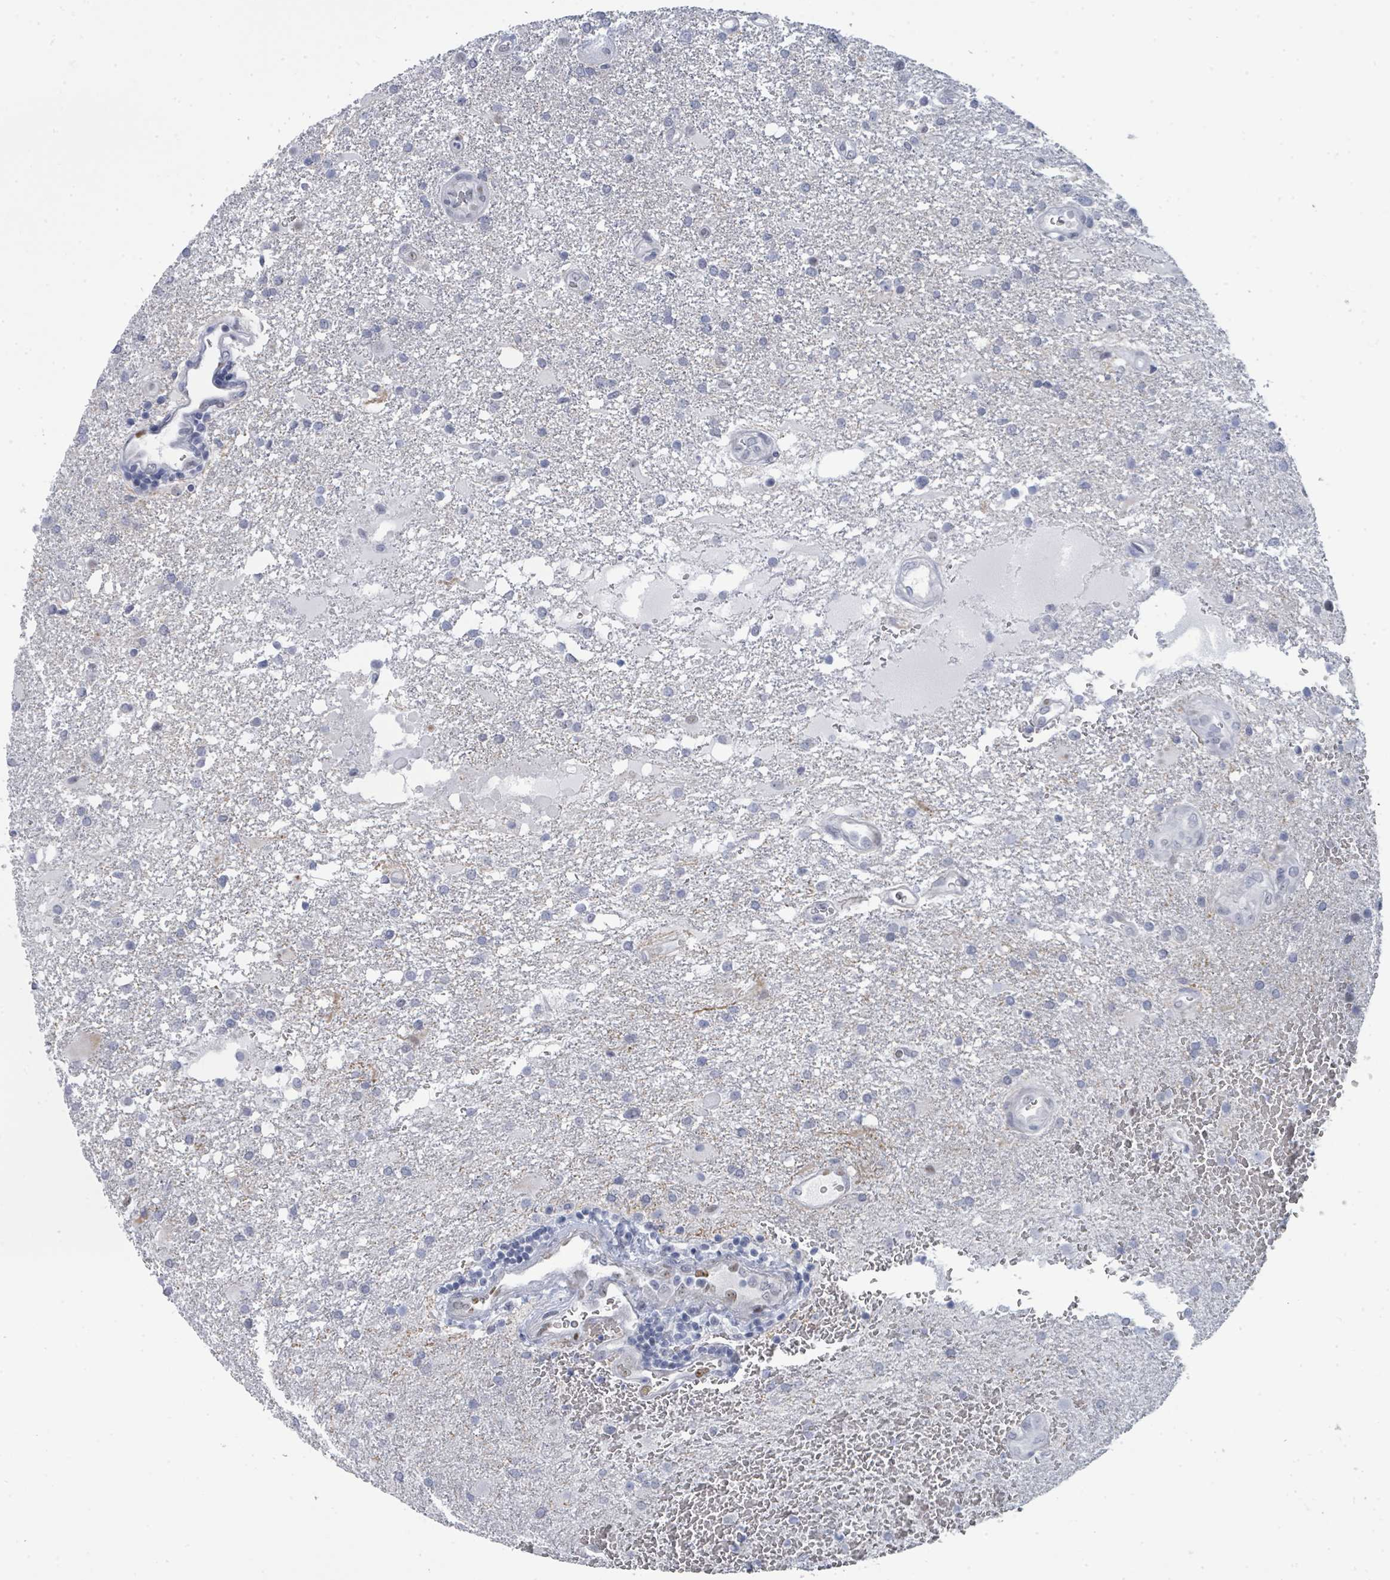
{"staining": {"intensity": "weak", "quantity": "25%-75%", "location": "nuclear"}, "tissue": "glioma", "cell_type": "Tumor cells", "image_type": "cancer", "snomed": [{"axis": "morphology", "description": "Glioma, malignant, Low grade"}, {"axis": "topography", "description": "Brain"}], "caption": "Immunohistochemistry micrograph of human low-grade glioma (malignant) stained for a protein (brown), which reveals low levels of weak nuclear positivity in about 25%-75% of tumor cells.", "gene": "CT45A5", "patient": {"sex": "male", "age": 66}}